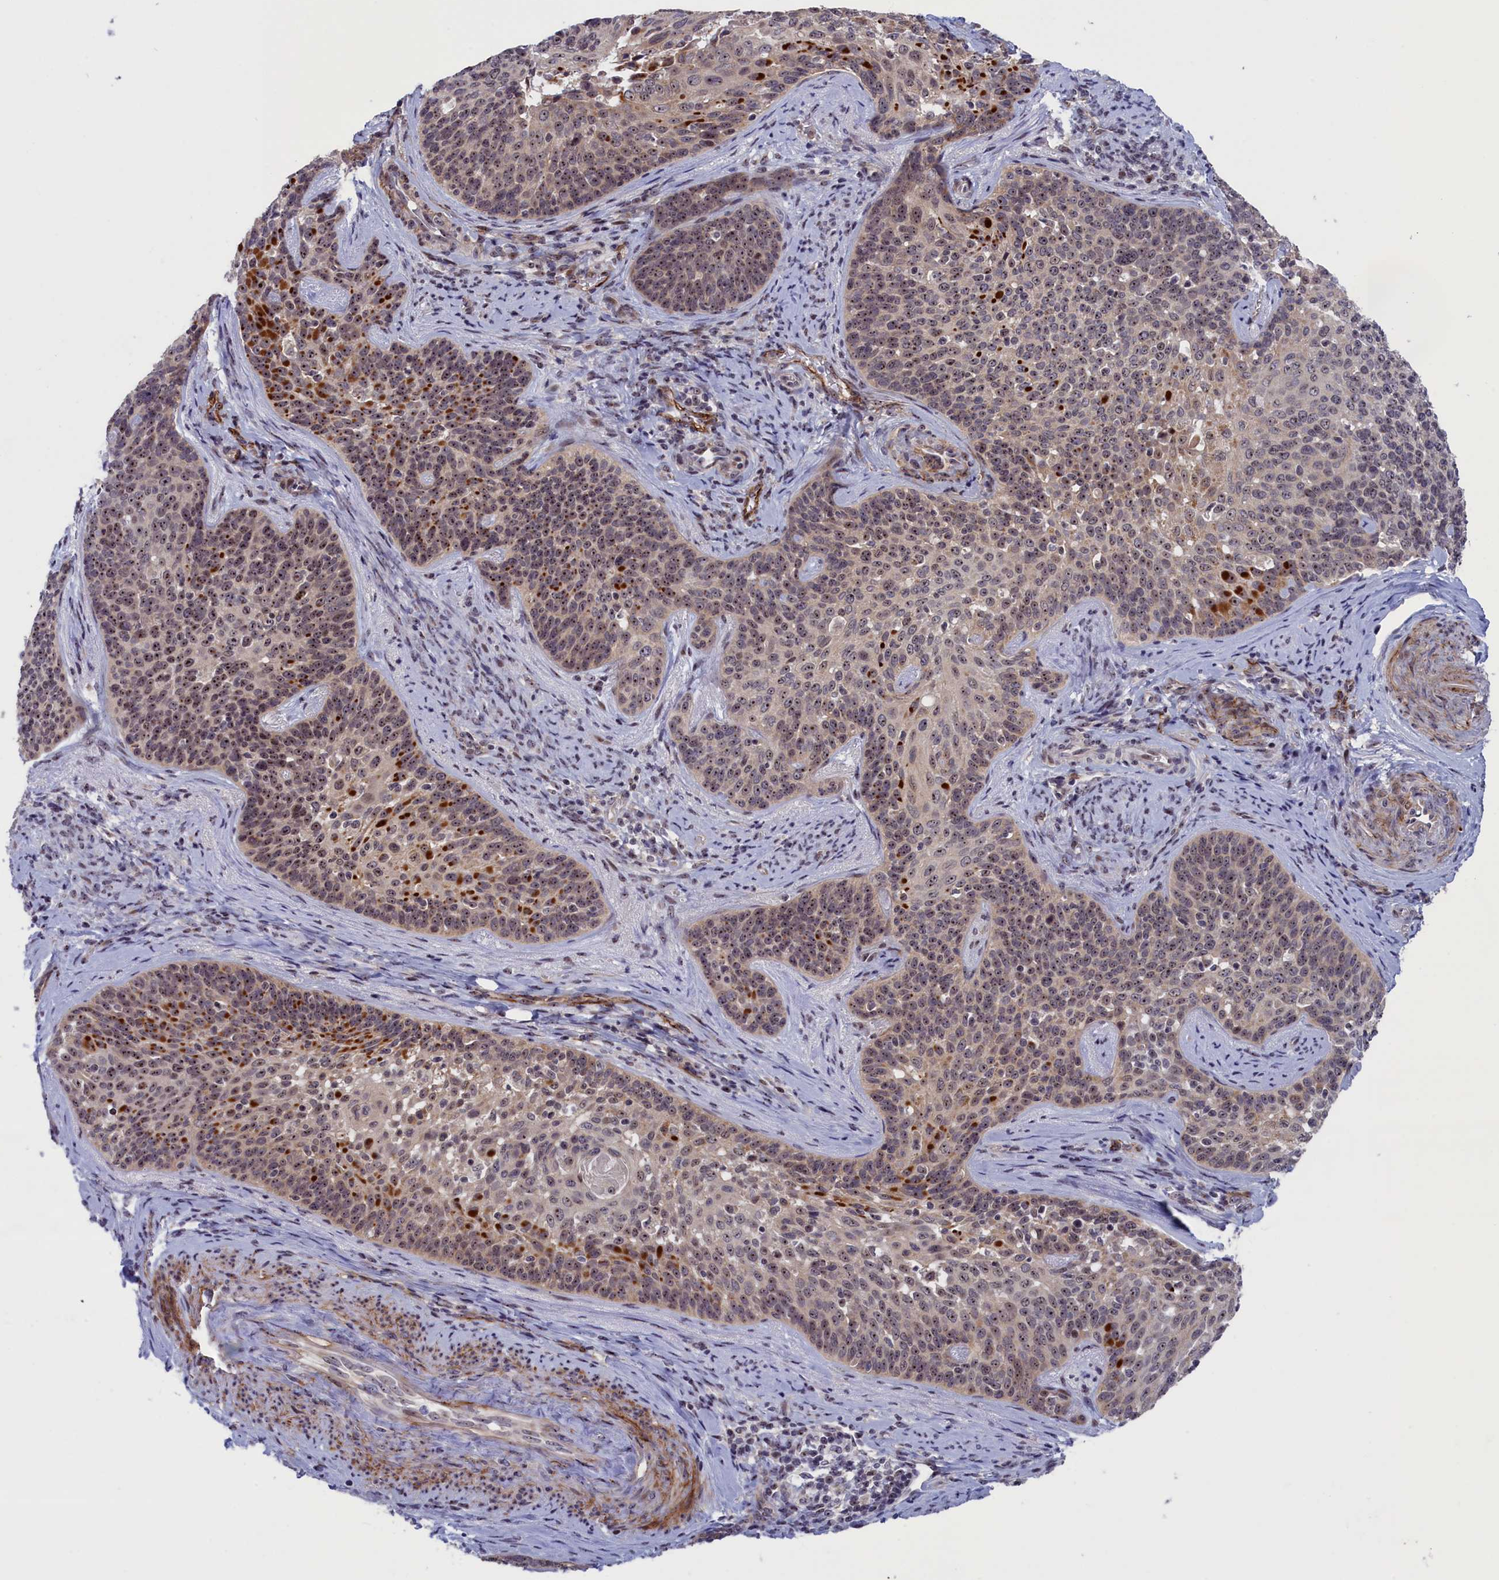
{"staining": {"intensity": "strong", "quantity": ">75%", "location": "nuclear"}, "tissue": "cervical cancer", "cell_type": "Tumor cells", "image_type": "cancer", "snomed": [{"axis": "morphology", "description": "Squamous cell carcinoma, NOS"}, {"axis": "topography", "description": "Cervix"}], "caption": "This photomicrograph displays immunohistochemistry (IHC) staining of human cervical cancer (squamous cell carcinoma), with high strong nuclear positivity in about >75% of tumor cells.", "gene": "PPAN", "patient": {"sex": "female", "age": 50}}